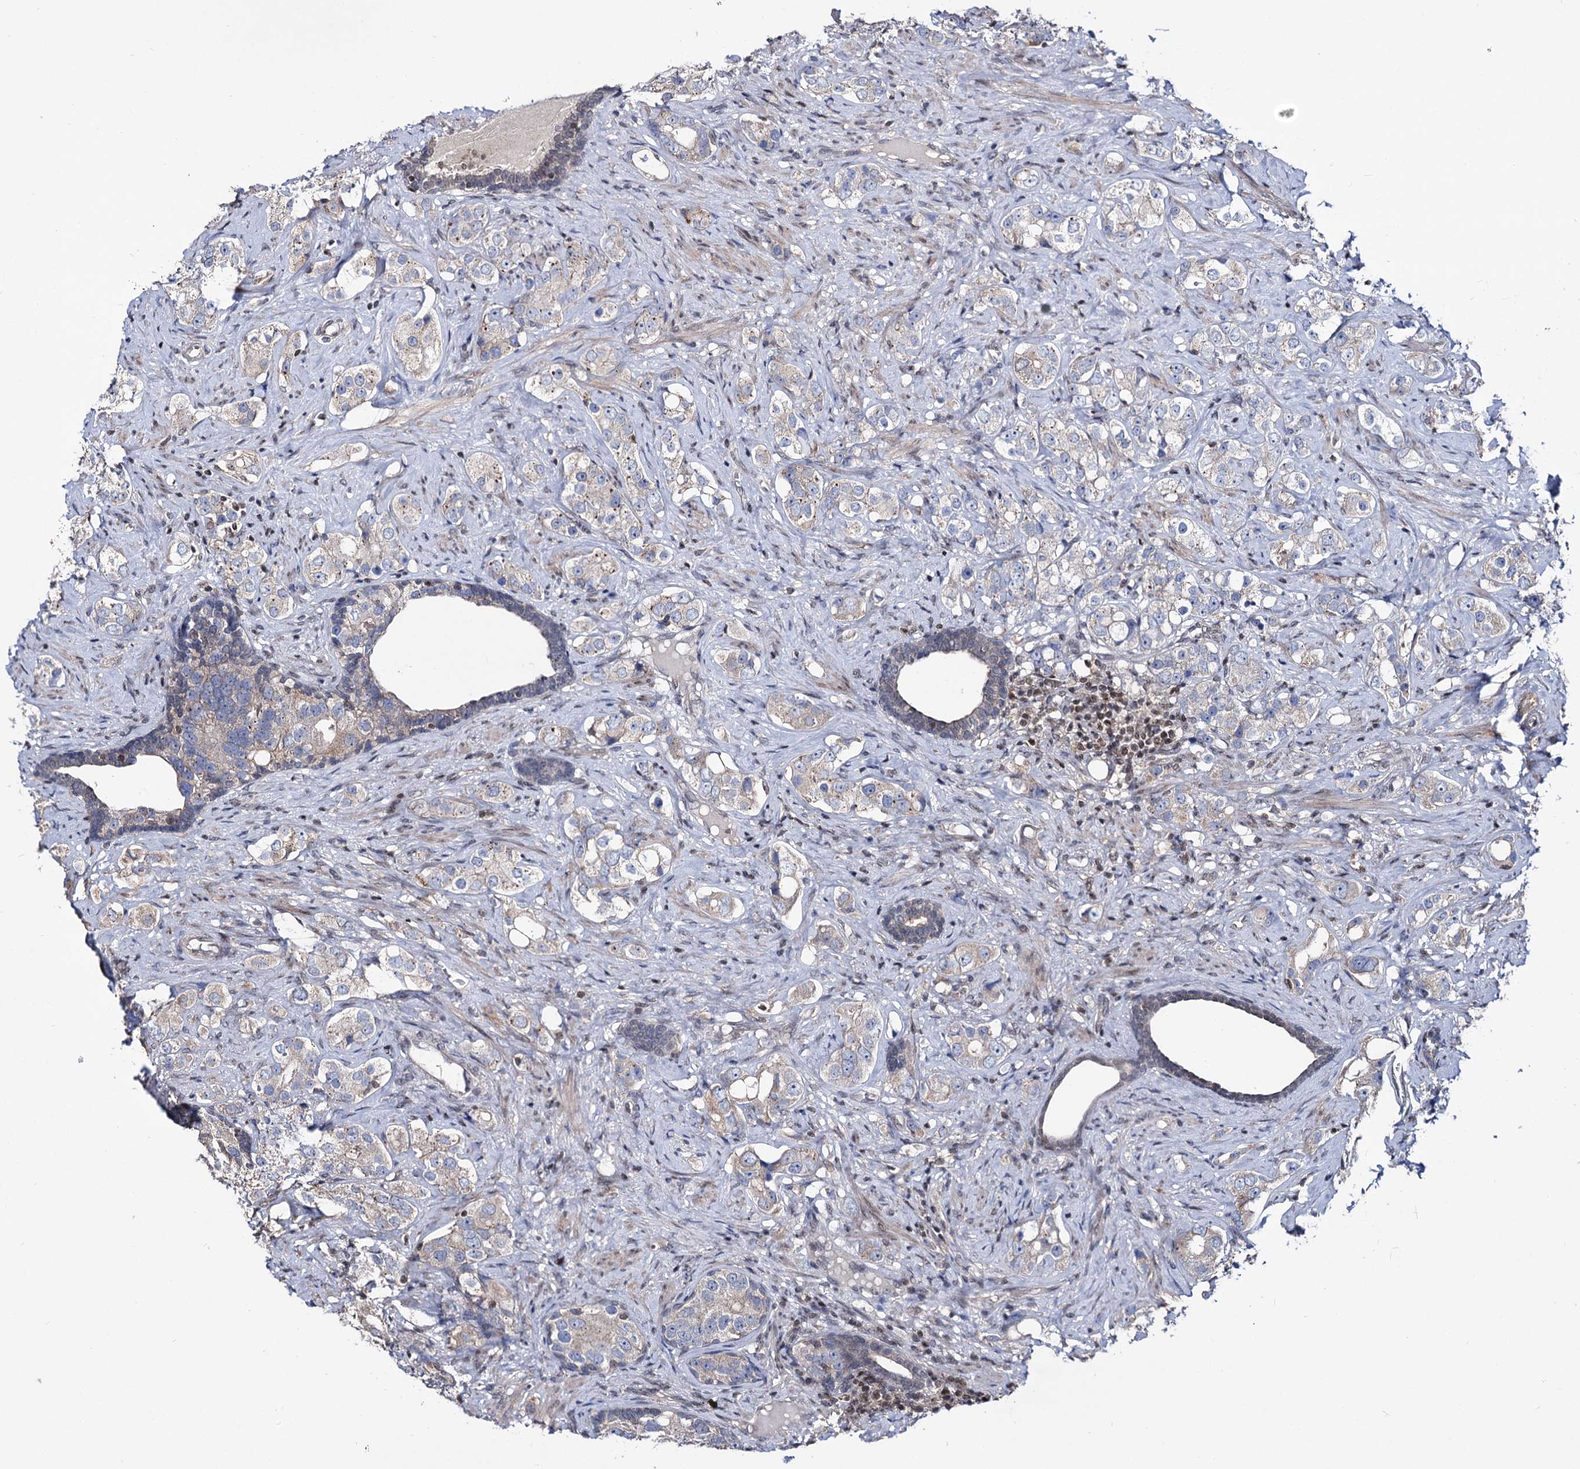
{"staining": {"intensity": "negative", "quantity": "none", "location": "none"}, "tissue": "prostate cancer", "cell_type": "Tumor cells", "image_type": "cancer", "snomed": [{"axis": "morphology", "description": "Adenocarcinoma, High grade"}, {"axis": "topography", "description": "Prostate"}], "caption": "A high-resolution image shows IHC staining of prostate high-grade adenocarcinoma, which shows no significant expression in tumor cells.", "gene": "SMCHD1", "patient": {"sex": "male", "age": 63}}